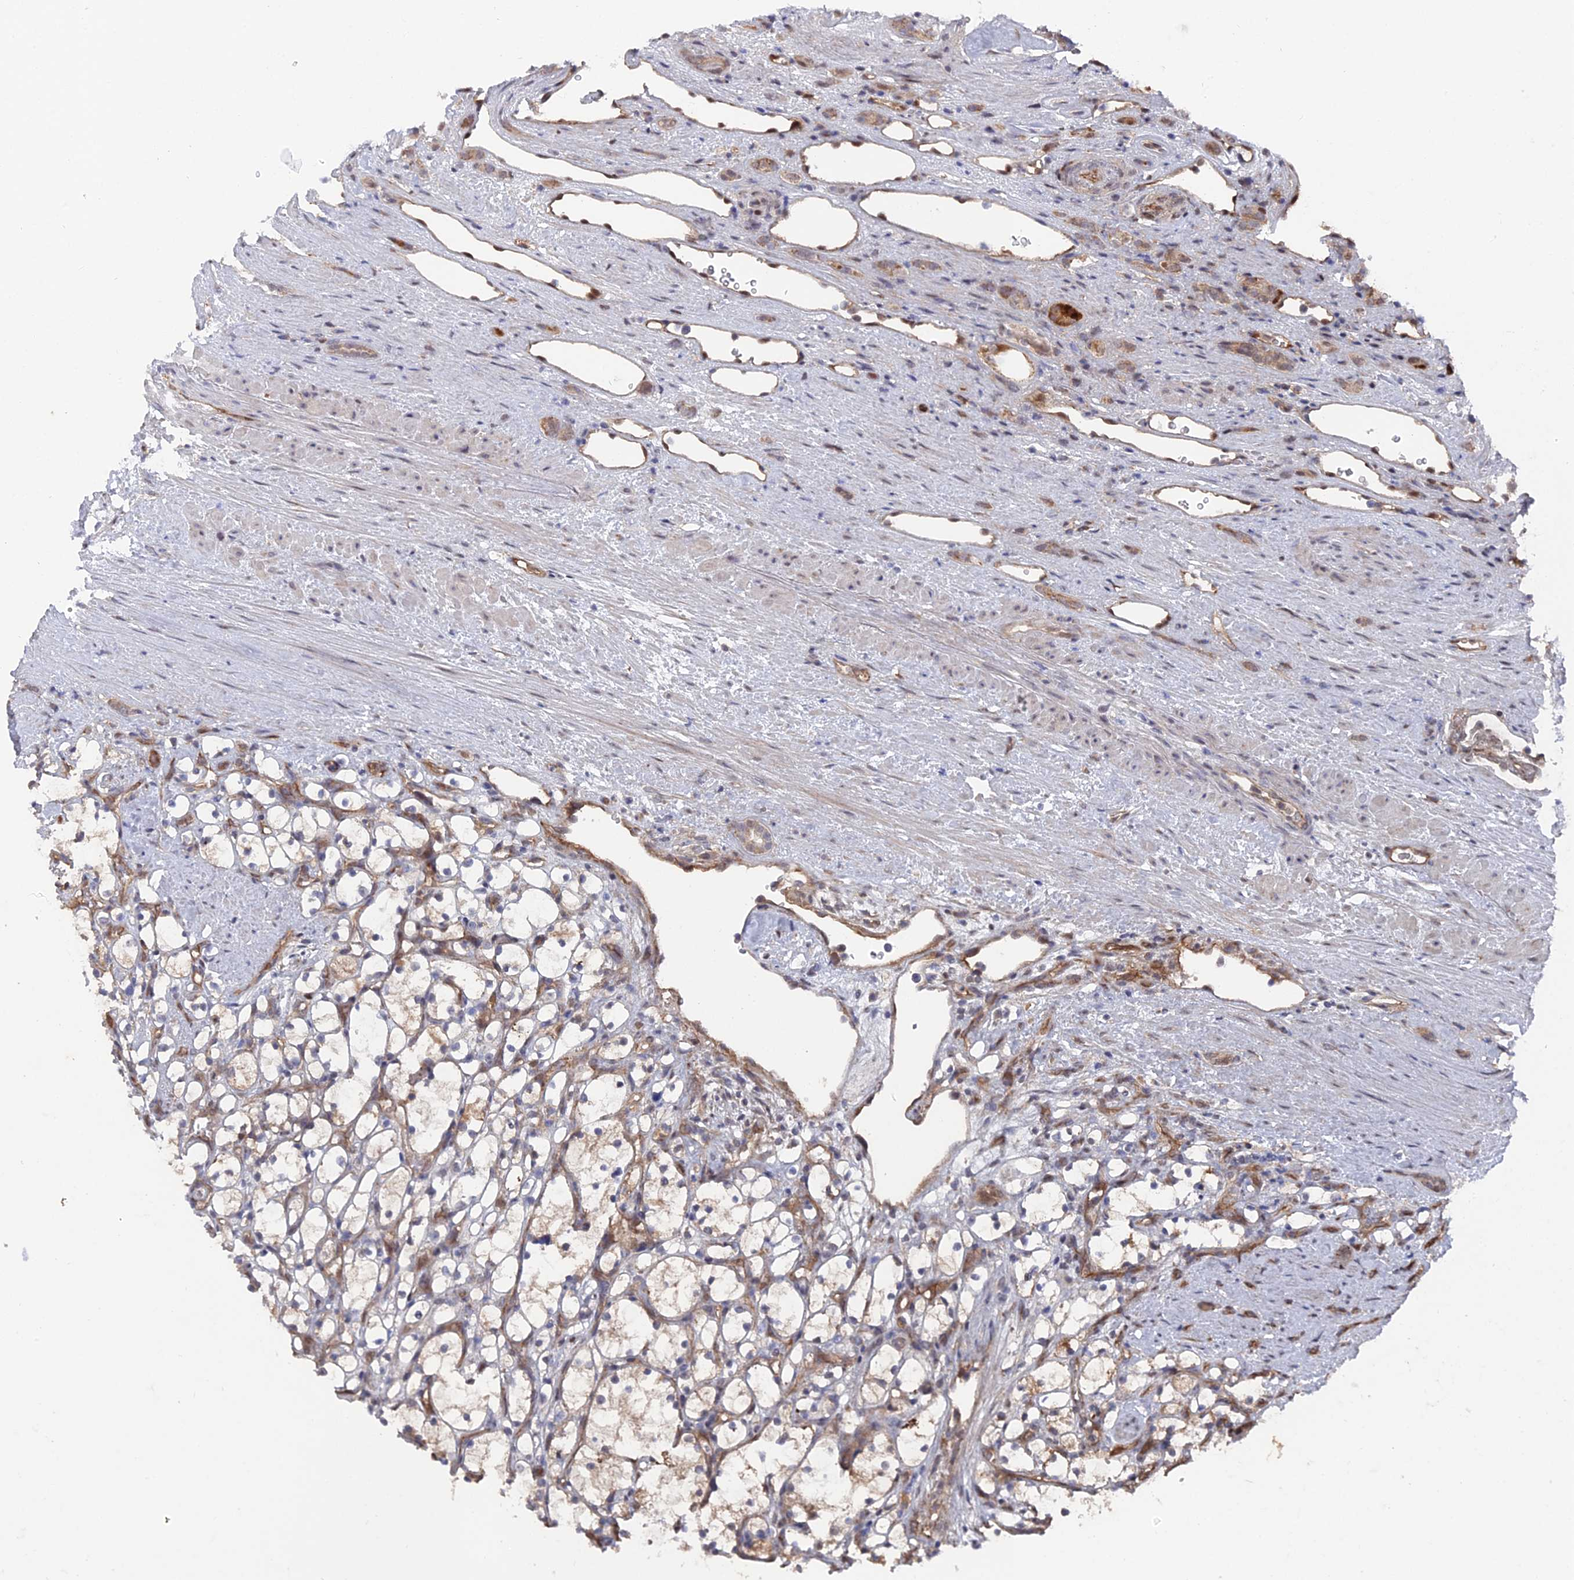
{"staining": {"intensity": "weak", "quantity": "<25%", "location": "cytoplasmic/membranous"}, "tissue": "renal cancer", "cell_type": "Tumor cells", "image_type": "cancer", "snomed": [{"axis": "morphology", "description": "Adenocarcinoma, NOS"}, {"axis": "topography", "description": "Kidney"}], "caption": "Tumor cells are negative for protein expression in human adenocarcinoma (renal).", "gene": "UNC5D", "patient": {"sex": "female", "age": 69}}